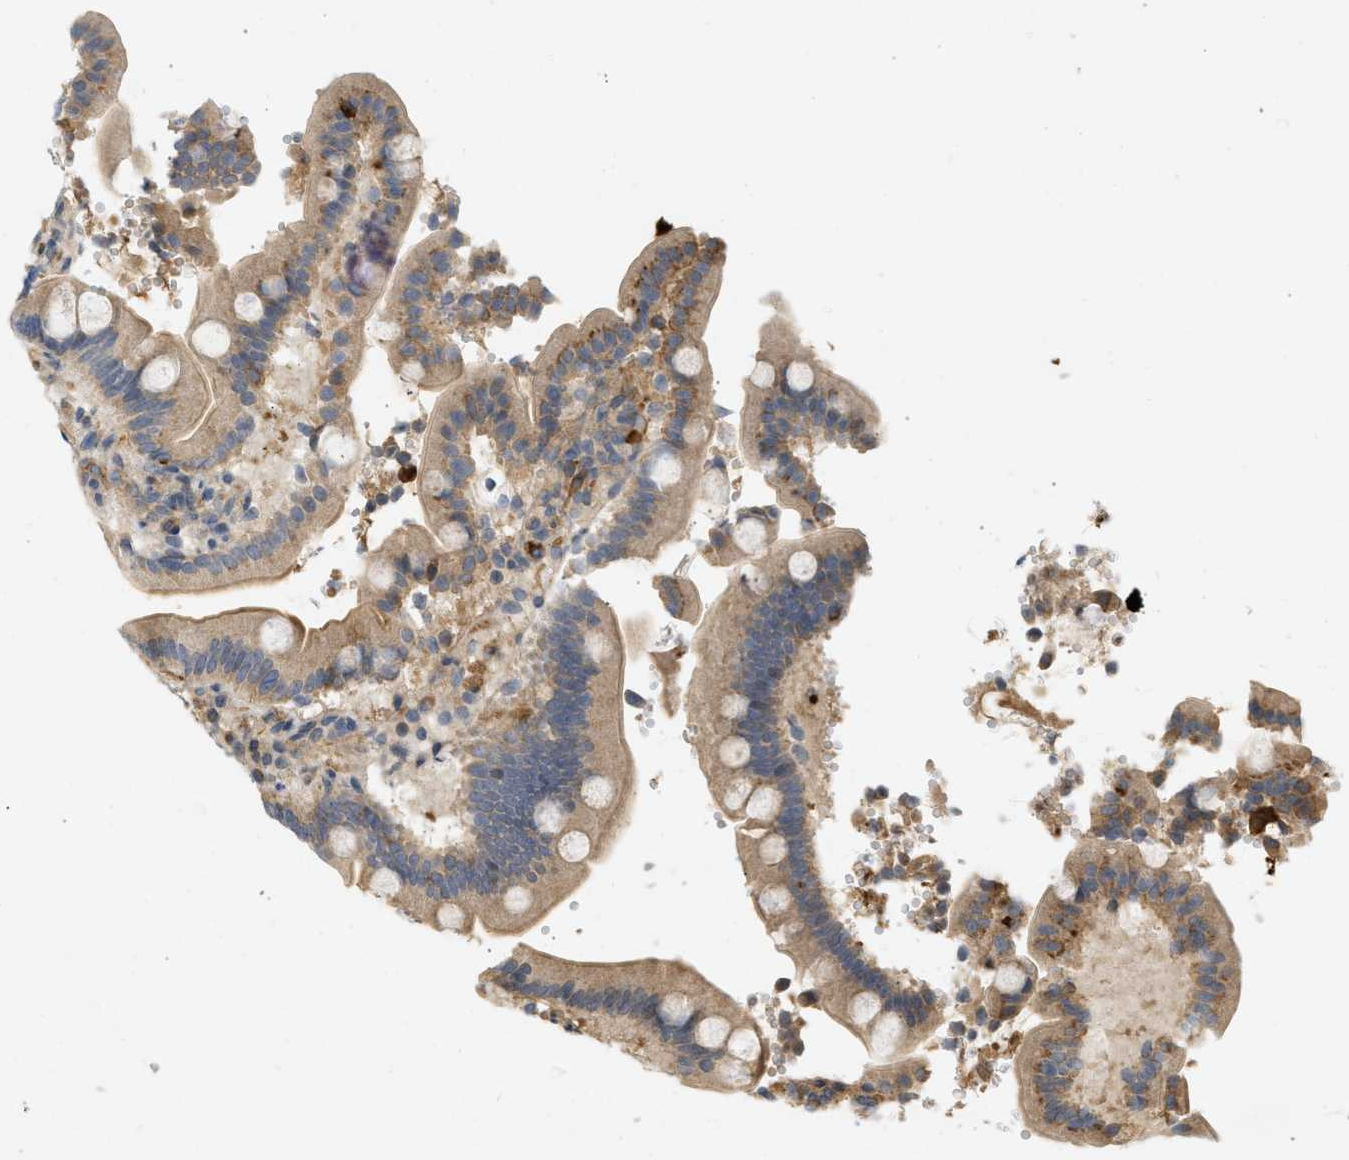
{"staining": {"intensity": "weak", "quantity": ">75%", "location": "cytoplasmic/membranous"}, "tissue": "duodenum", "cell_type": "Glandular cells", "image_type": "normal", "snomed": [{"axis": "morphology", "description": "Normal tissue, NOS"}, {"axis": "topography", "description": "Small intestine, NOS"}], "caption": "Weak cytoplasmic/membranous expression is present in approximately >75% of glandular cells in unremarkable duodenum.", "gene": "F8", "patient": {"sex": "female", "age": 71}}